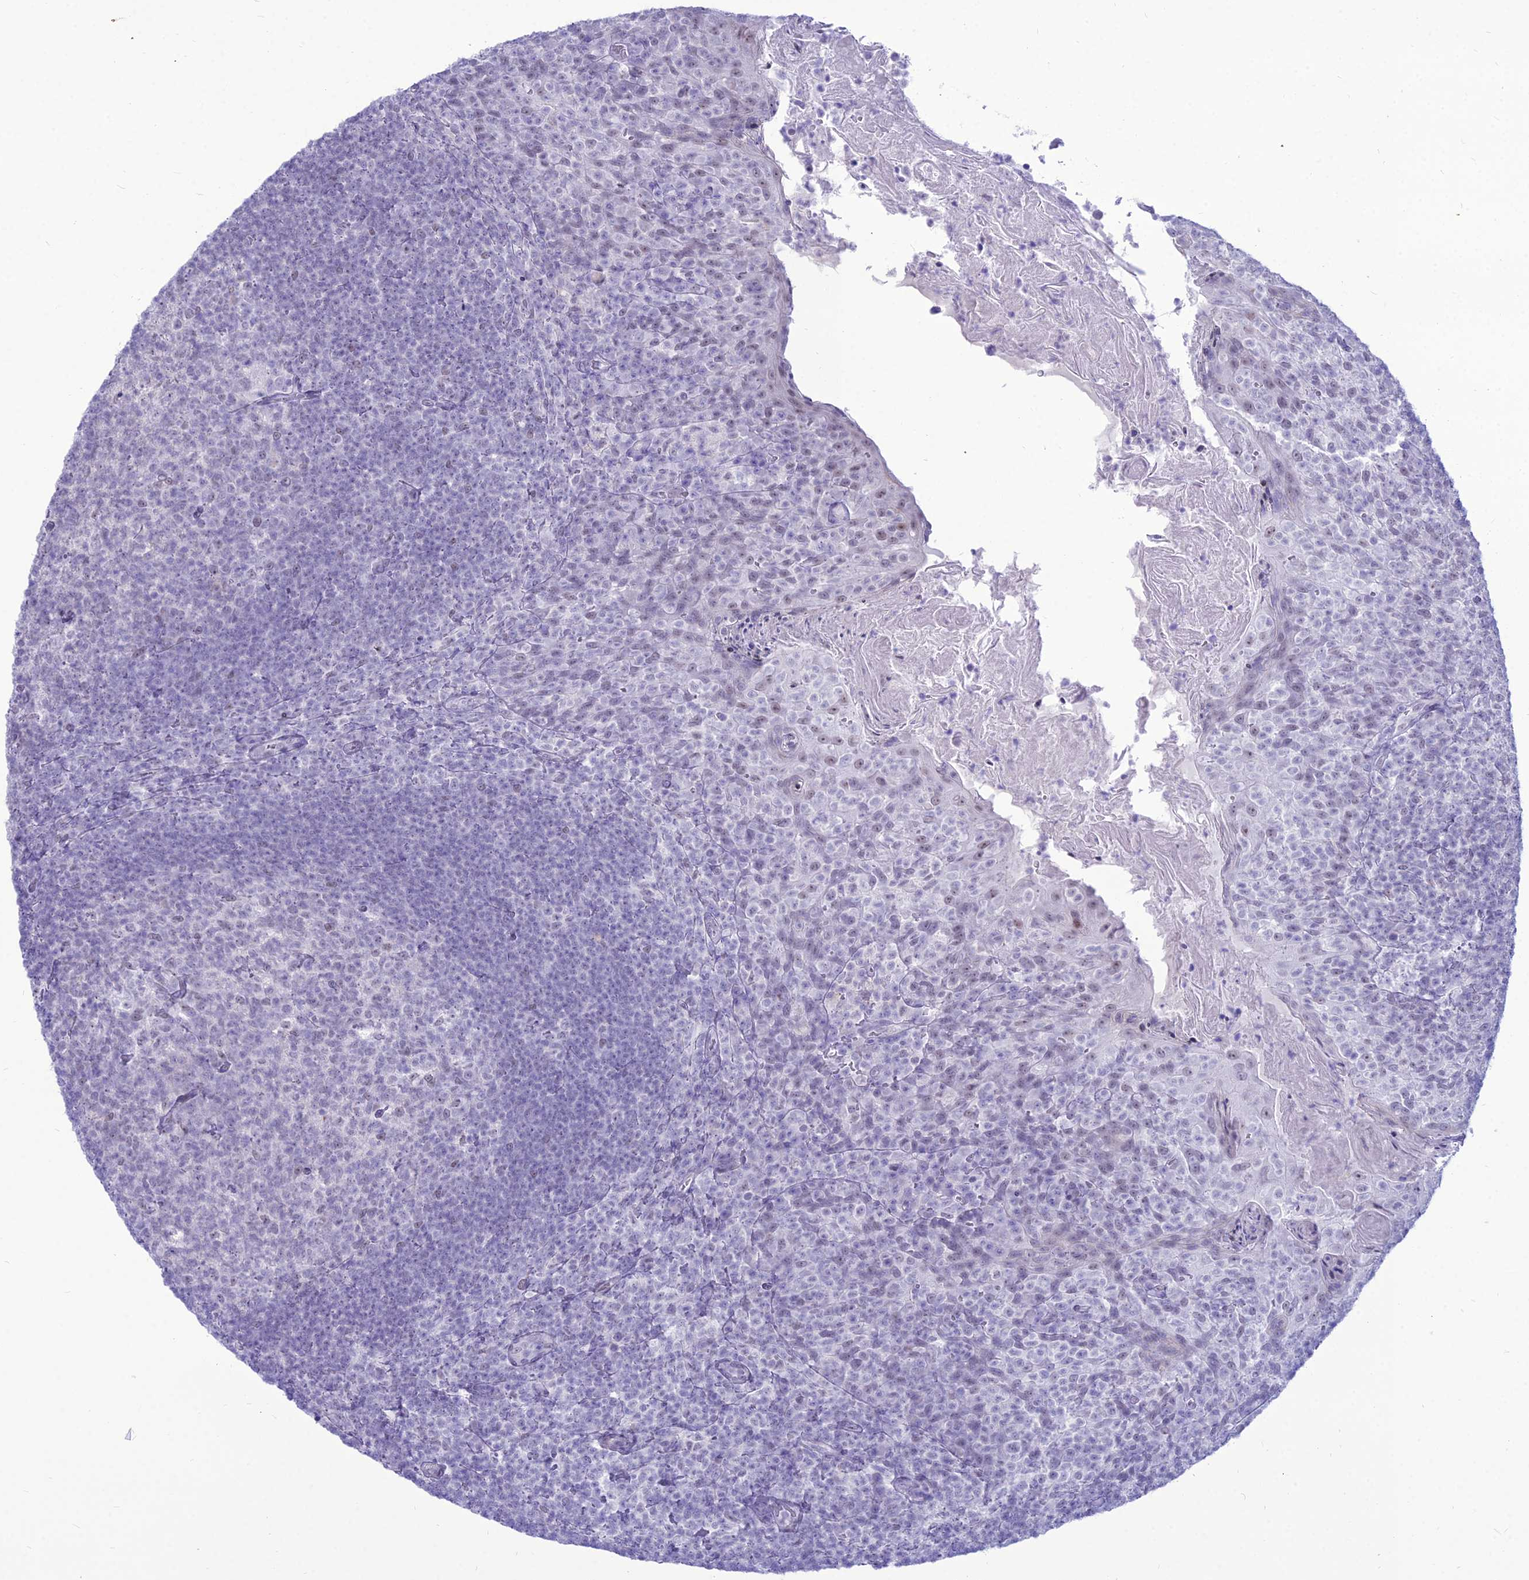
{"staining": {"intensity": "negative", "quantity": "none", "location": "none"}, "tissue": "tonsil", "cell_type": "Germinal center cells", "image_type": "normal", "snomed": [{"axis": "morphology", "description": "Normal tissue, NOS"}, {"axis": "topography", "description": "Tonsil"}], "caption": "This is an IHC photomicrograph of benign tonsil. There is no positivity in germinal center cells.", "gene": "DHX40", "patient": {"sex": "female", "age": 10}}